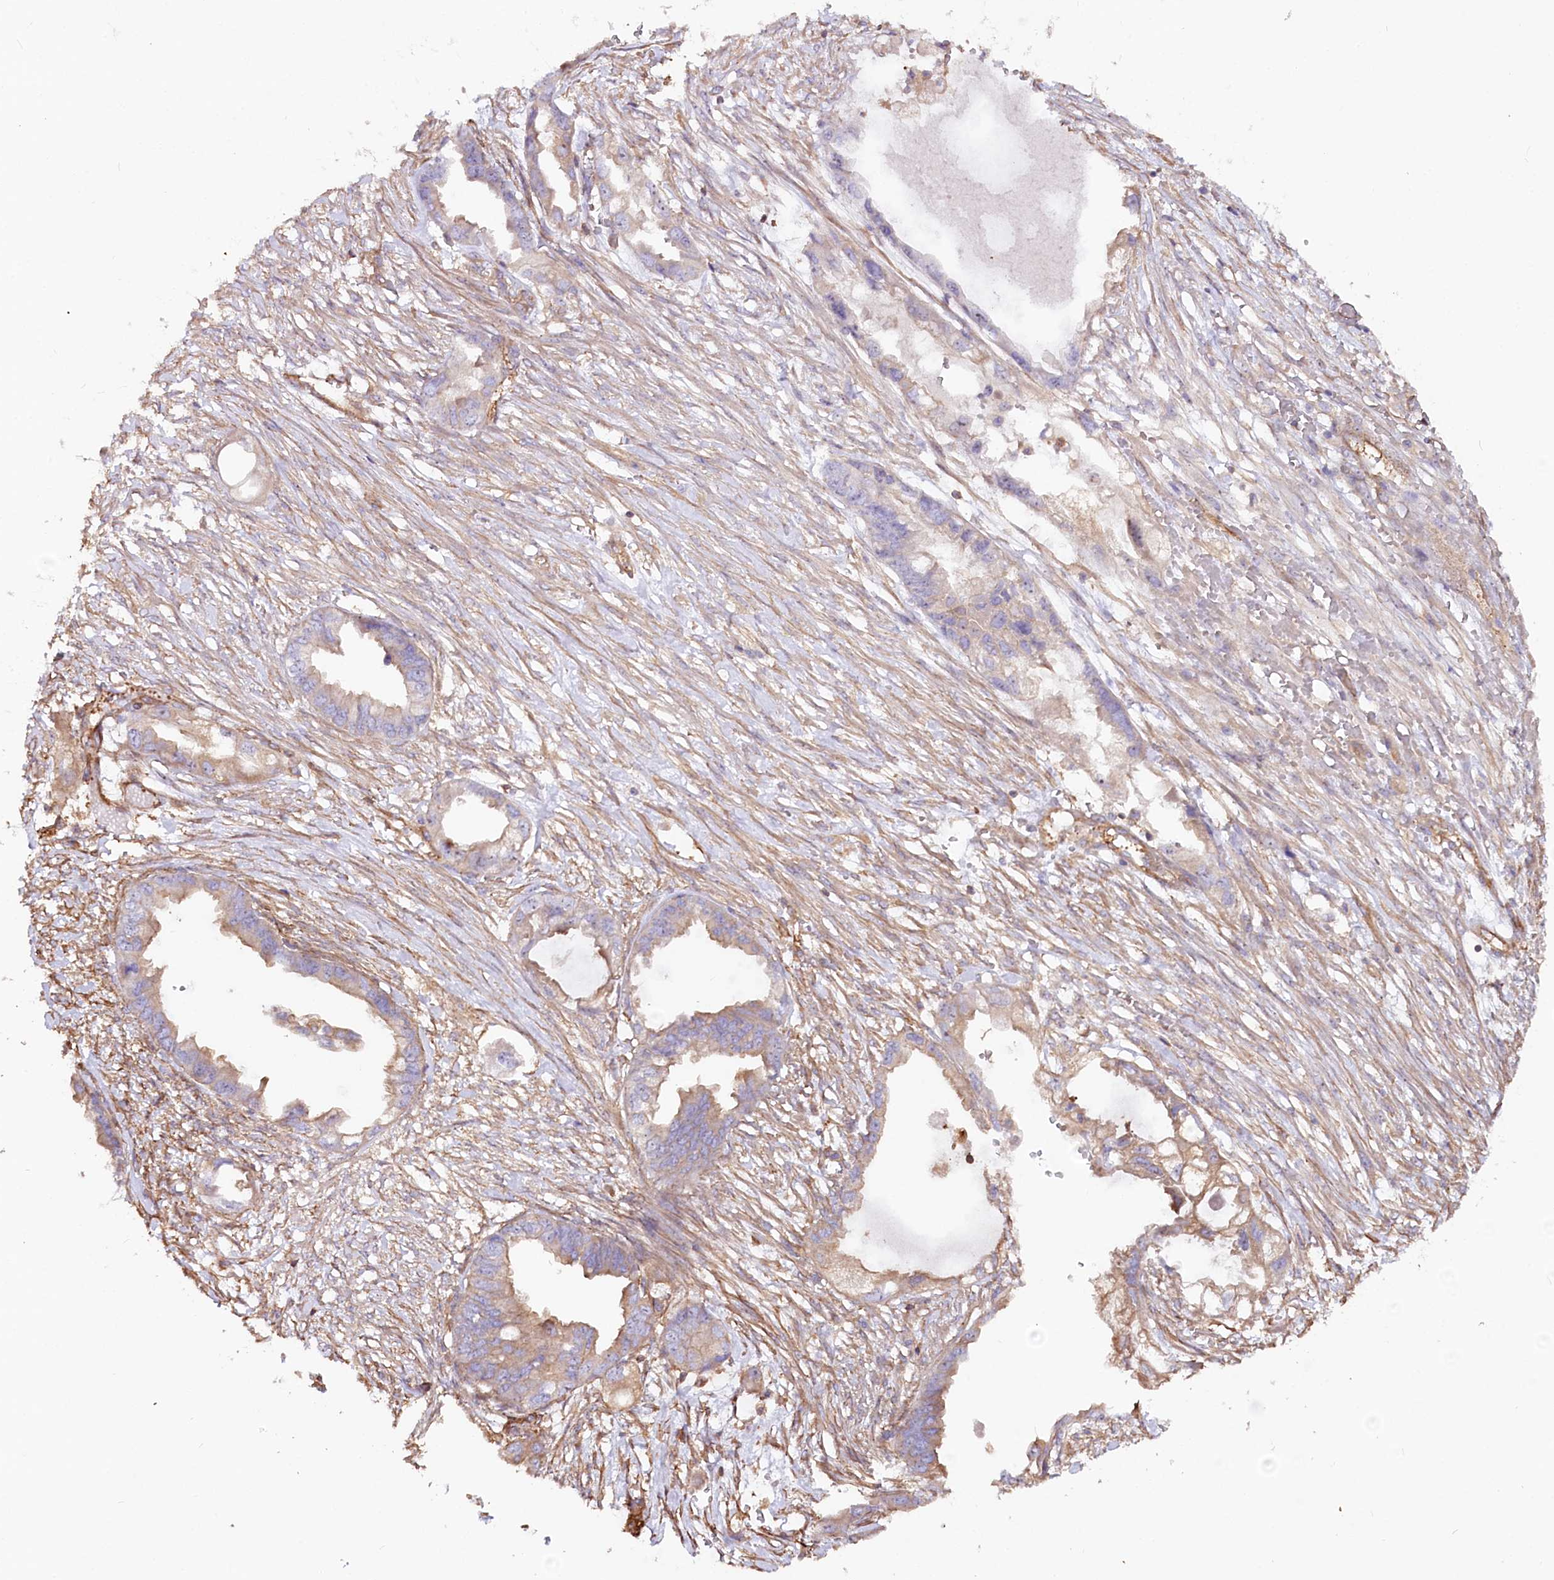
{"staining": {"intensity": "moderate", "quantity": "<25%", "location": "cytoplasmic/membranous"}, "tissue": "endometrial cancer", "cell_type": "Tumor cells", "image_type": "cancer", "snomed": [{"axis": "morphology", "description": "Adenocarcinoma, NOS"}, {"axis": "morphology", "description": "Adenocarcinoma, metastatic, NOS"}, {"axis": "topography", "description": "Adipose tissue"}, {"axis": "topography", "description": "Endometrium"}], "caption": "Immunohistochemical staining of endometrial metastatic adenocarcinoma shows low levels of moderate cytoplasmic/membranous staining in approximately <25% of tumor cells.", "gene": "WDR36", "patient": {"sex": "female", "age": 67}}